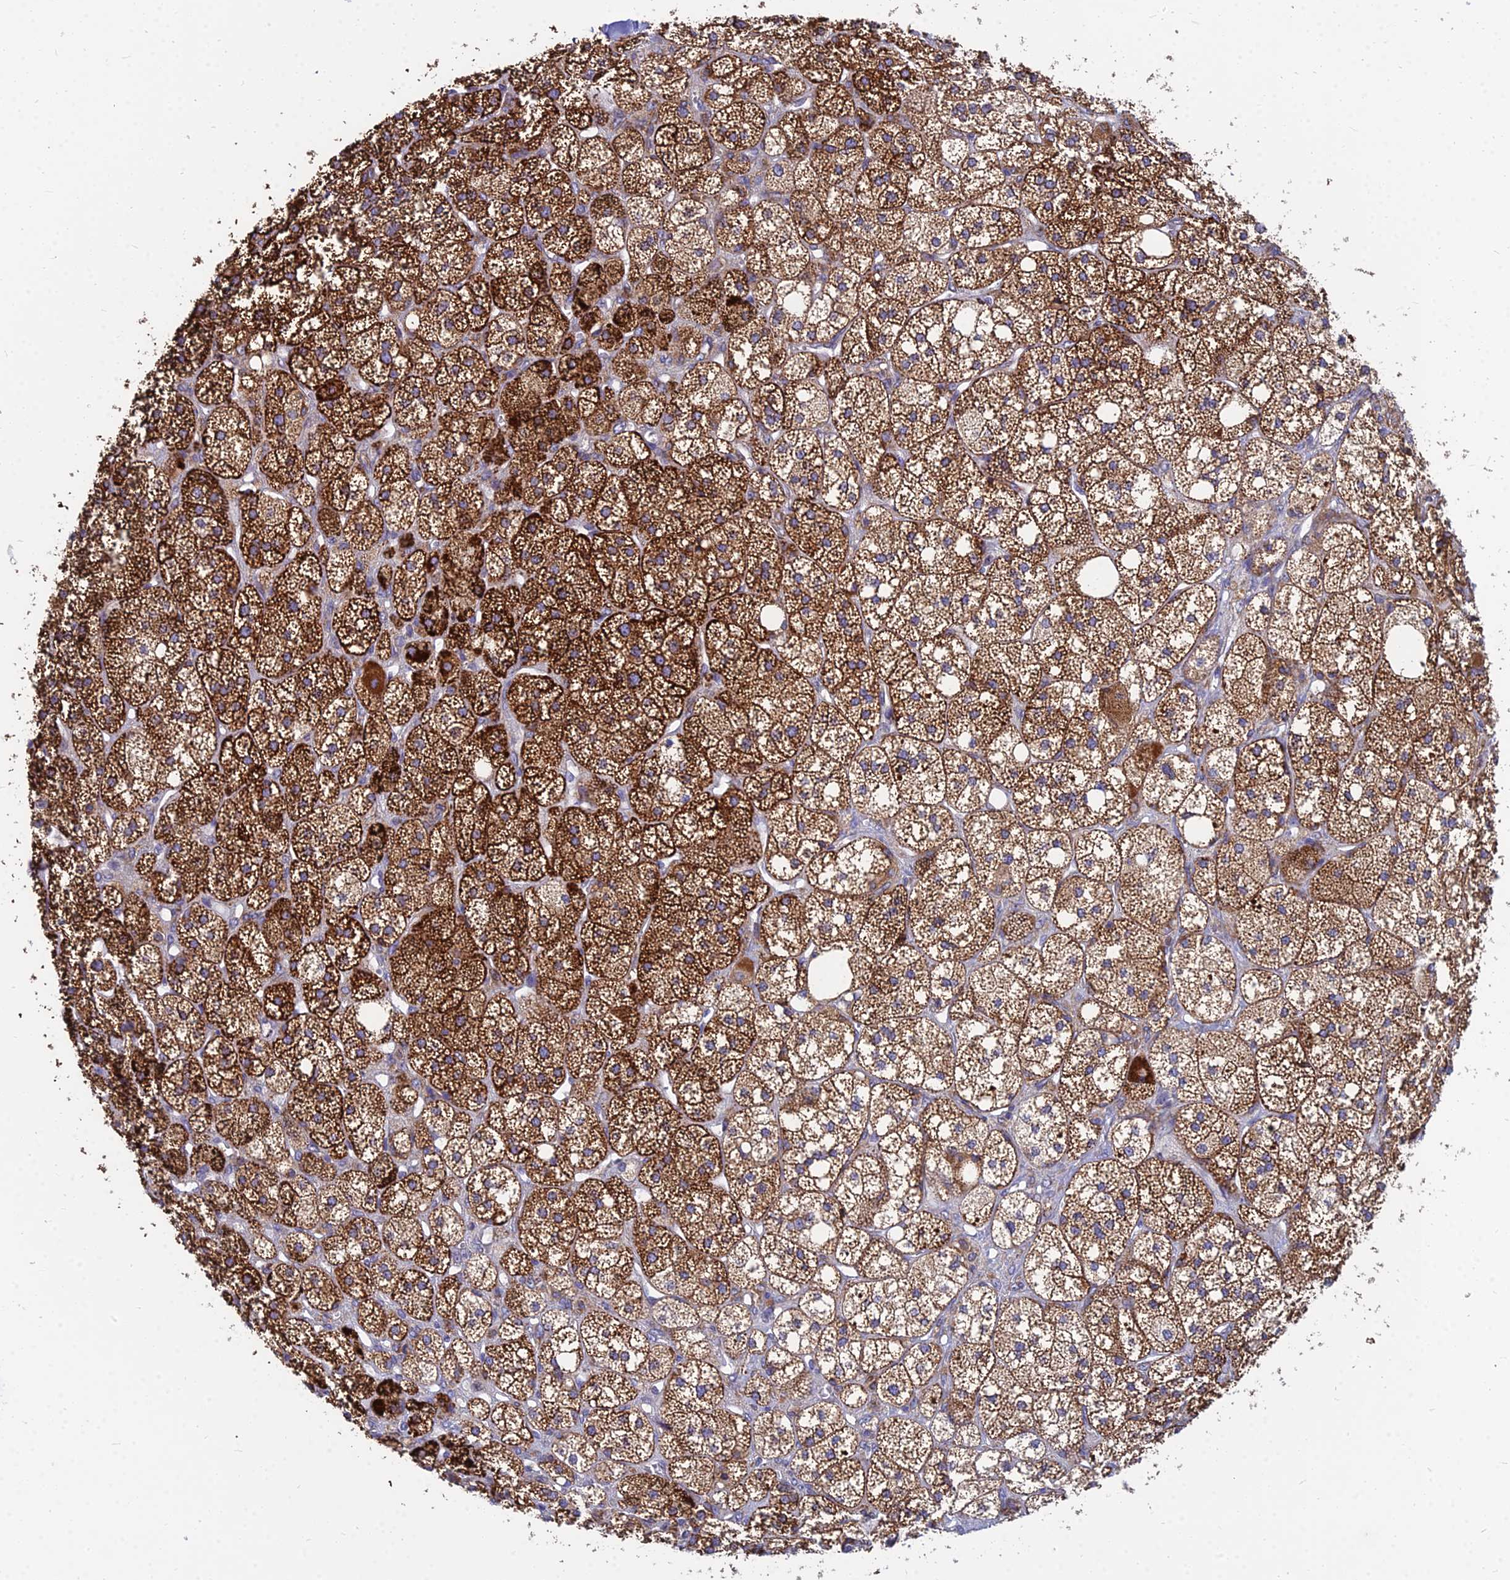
{"staining": {"intensity": "strong", "quantity": ">75%", "location": "cytoplasmic/membranous"}, "tissue": "adrenal gland", "cell_type": "Glandular cells", "image_type": "normal", "snomed": [{"axis": "morphology", "description": "Normal tissue, NOS"}, {"axis": "topography", "description": "Adrenal gland"}], "caption": "Brown immunohistochemical staining in unremarkable human adrenal gland shows strong cytoplasmic/membranous staining in approximately >75% of glandular cells. The staining was performed using DAB (3,3'-diaminobenzidine), with brown indicating positive protein expression. Nuclei are stained blue with hematoxylin.", "gene": "CCT6A", "patient": {"sex": "male", "age": 61}}